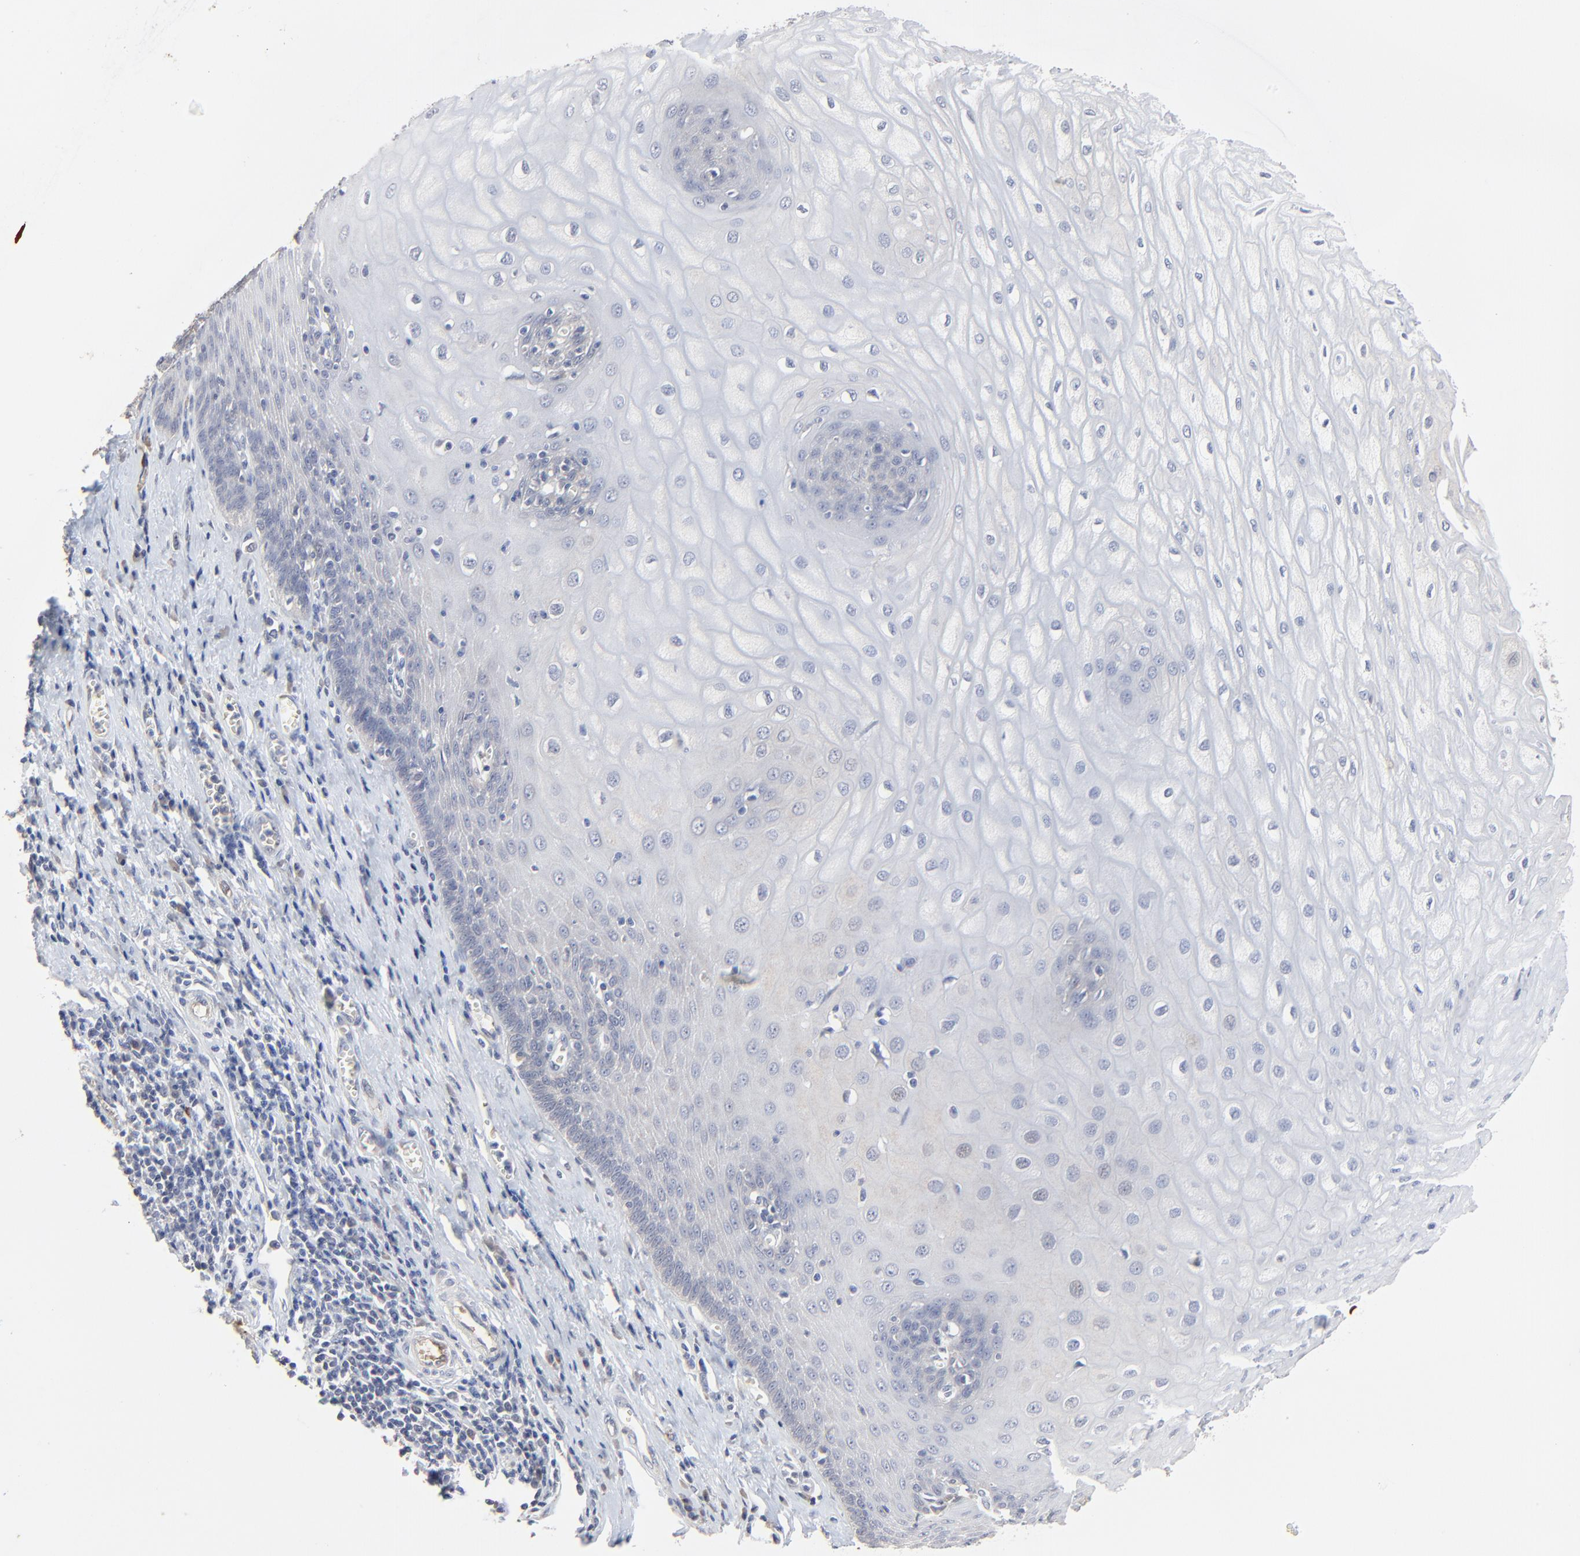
{"staining": {"intensity": "weak", "quantity": "25%-75%", "location": "cytoplasmic/membranous"}, "tissue": "esophagus", "cell_type": "Squamous epithelial cells", "image_type": "normal", "snomed": [{"axis": "morphology", "description": "Normal tissue, NOS"}, {"axis": "morphology", "description": "Squamous cell carcinoma, NOS"}, {"axis": "topography", "description": "Esophagus"}], "caption": "This micrograph demonstrates IHC staining of benign human esophagus, with low weak cytoplasmic/membranous staining in about 25%-75% of squamous epithelial cells.", "gene": "FANCB", "patient": {"sex": "male", "age": 65}}